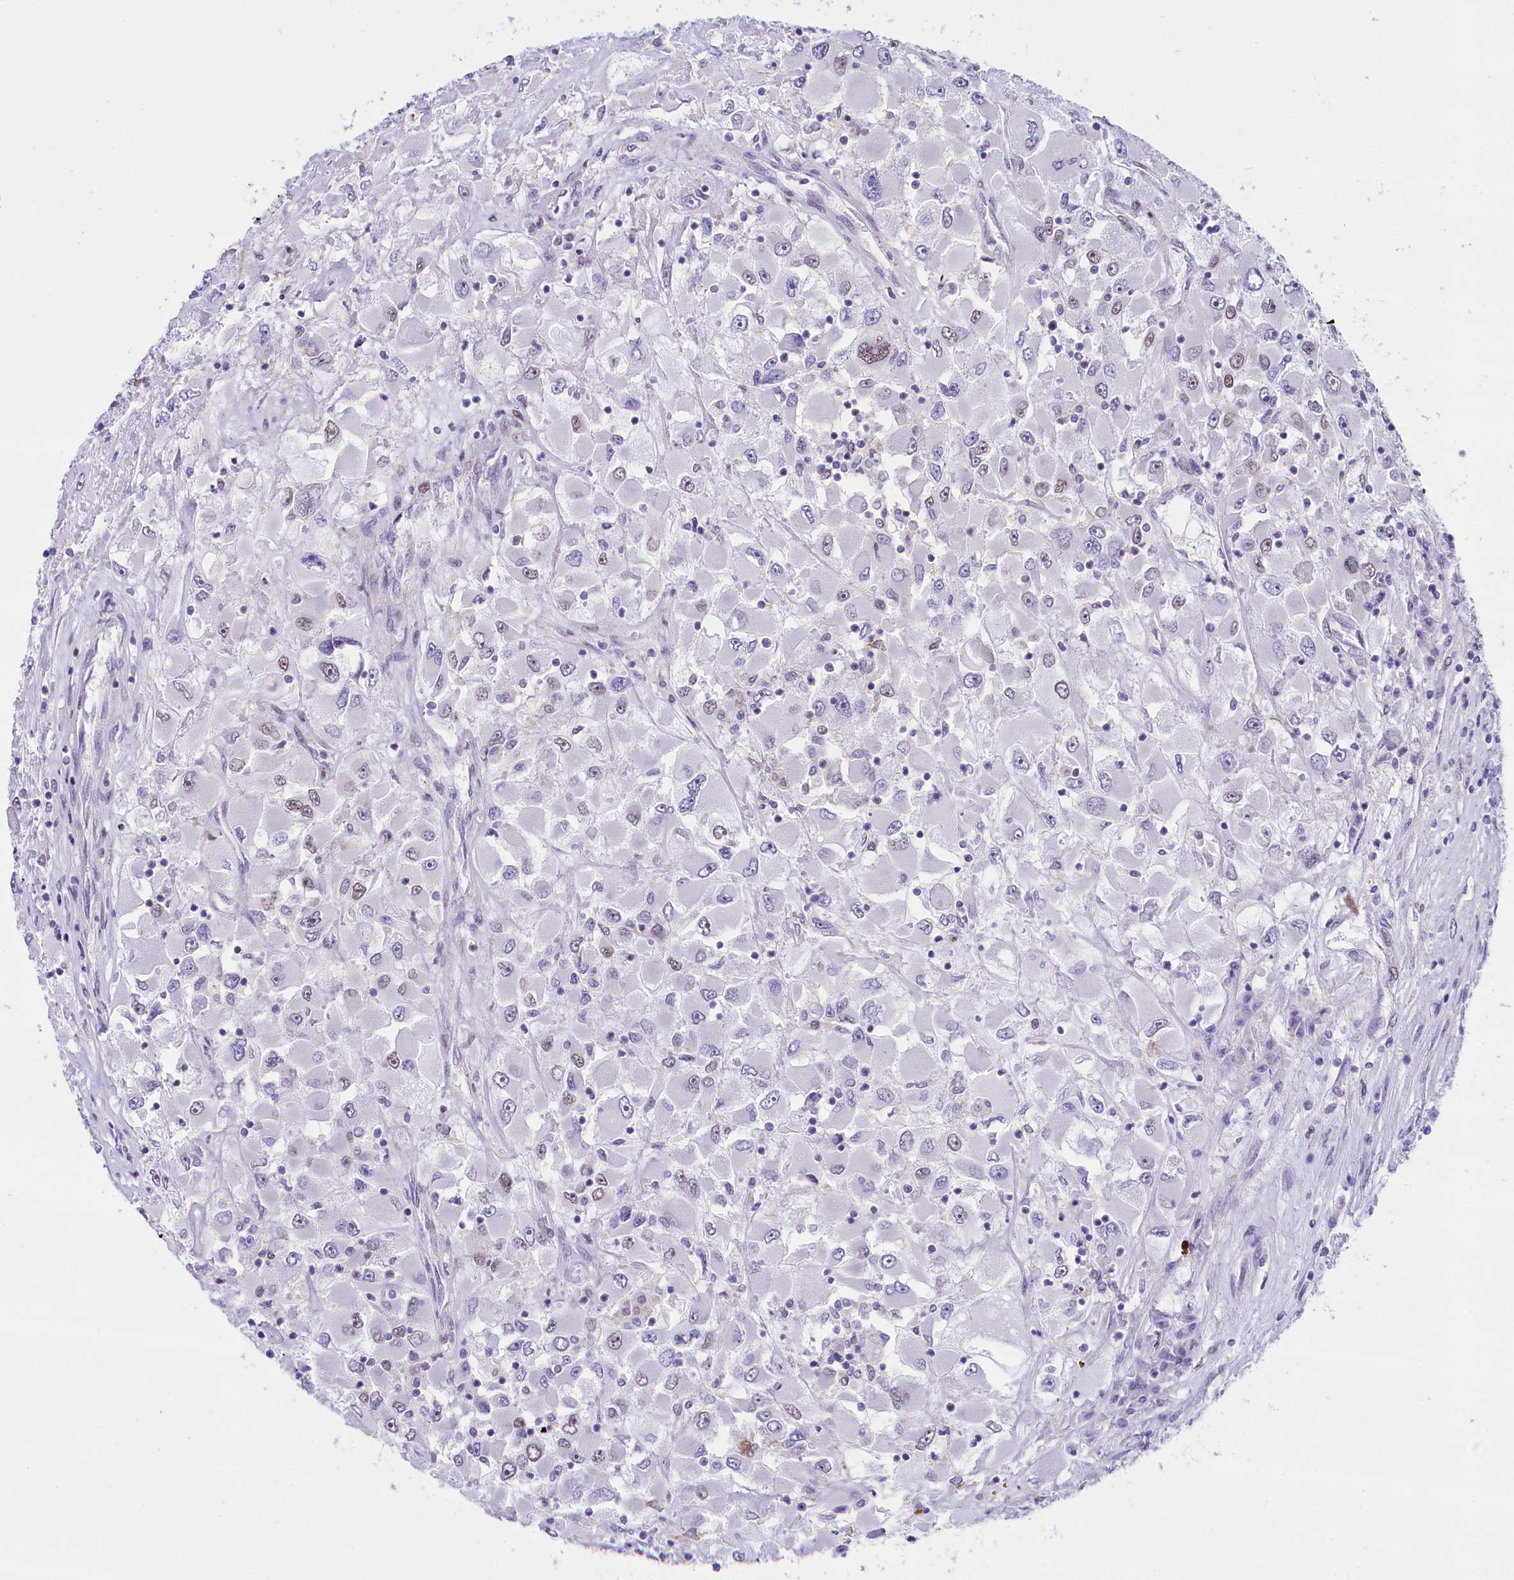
{"staining": {"intensity": "negative", "quantity": "none", "location": "none"}, "tissue": "renal cancer", "cell_type": "Tumor cells", "image_type": "cancer", "snomed": [{"axis": "morphology", "description": "Adenocarcinoma, NOS"}, {"axis": "topography", "description": "Kidney"}], "caption": "This is an immunohistochemistry histopathology image of adenocarcinoma (renal). There is no staining in tumor cells.", "gene": "RPS6KB1", "patient": {"sex": "female", "age": 52}}